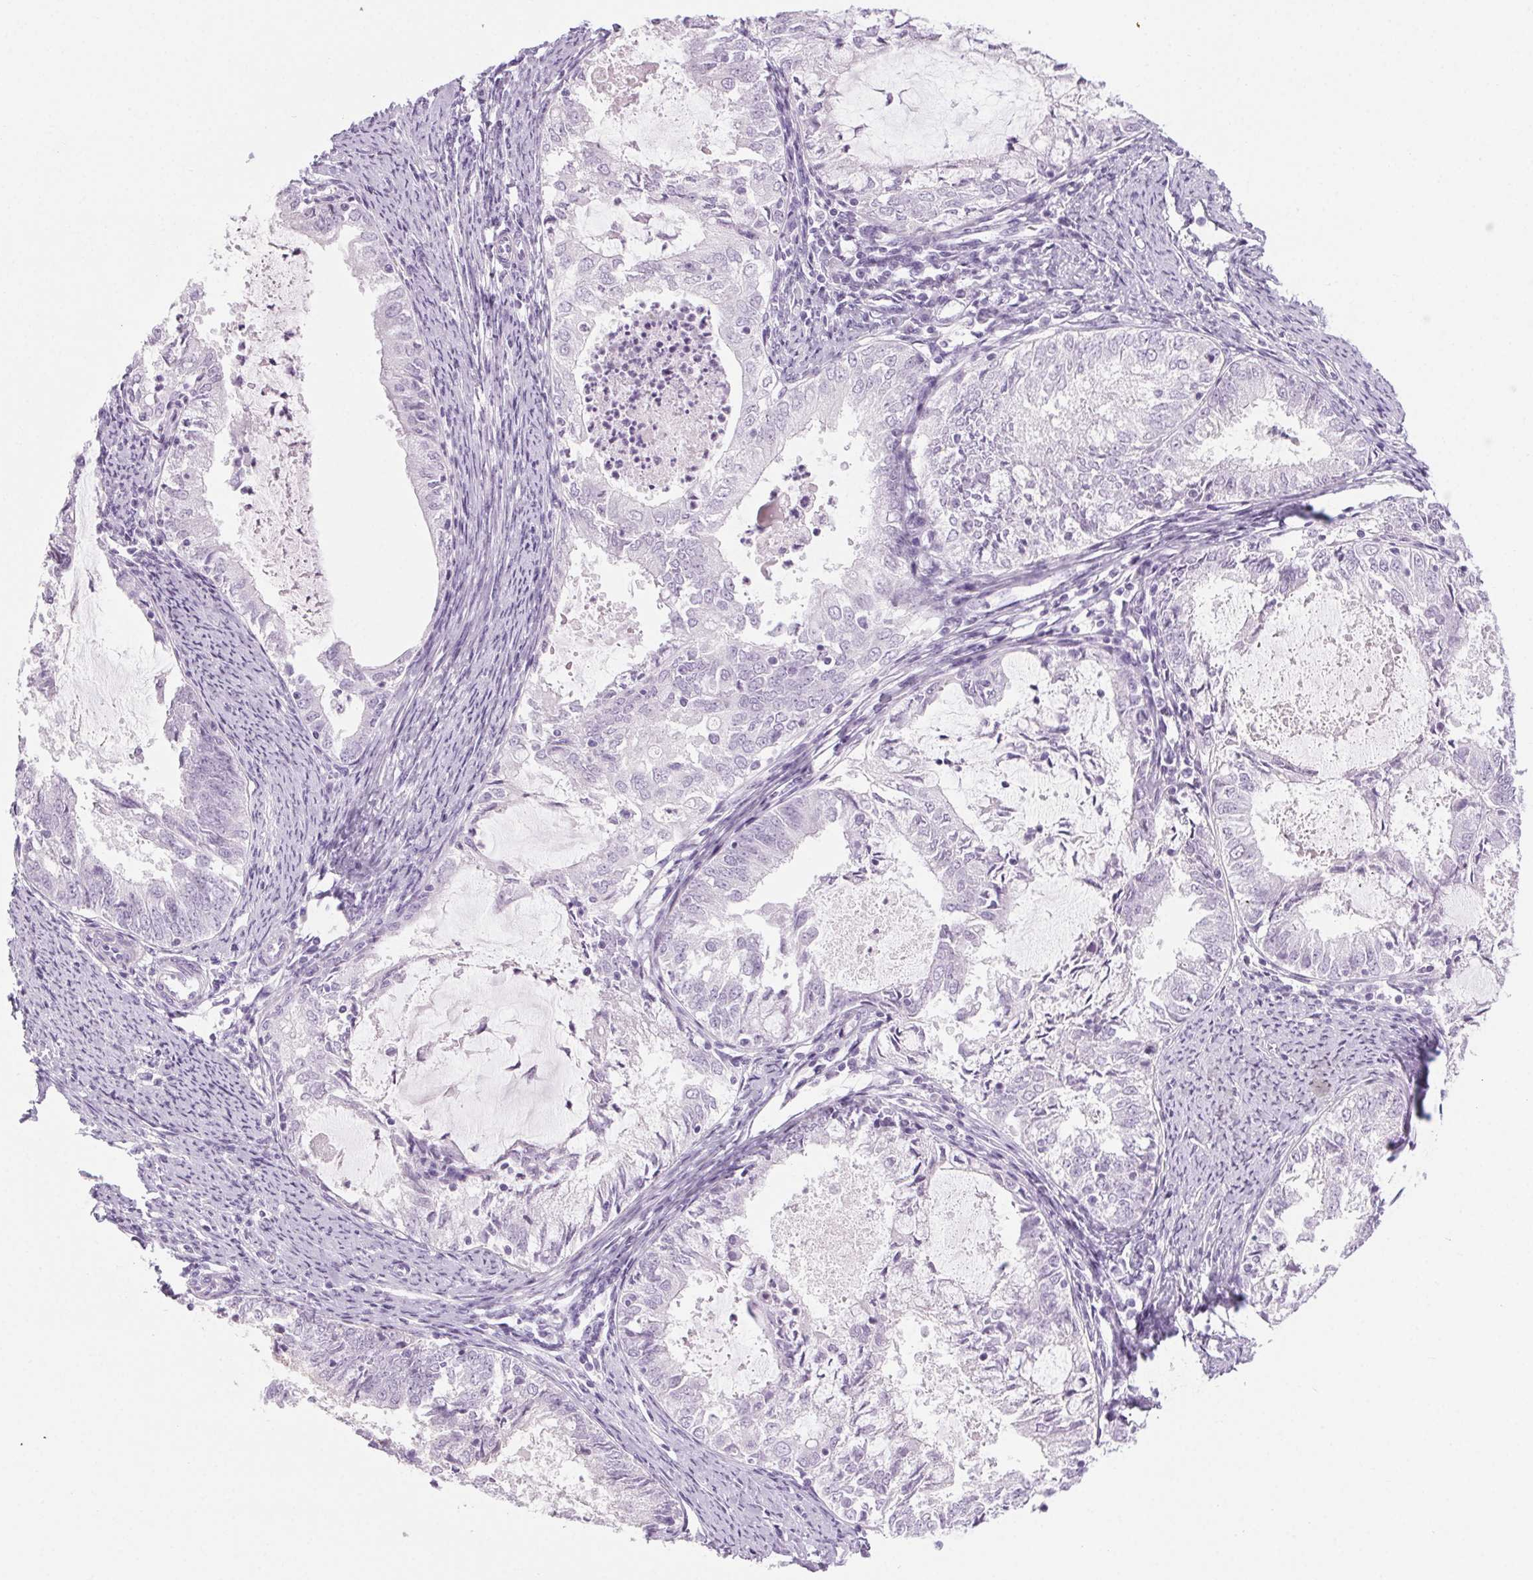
{"staining": {"intensity": "negative", "quantity": "none", "location": "none"}, "tissue": "endometrial cancer", "cell_type": "Tumor cells", "image_type": "cancer", "snomed": [{"axis": "morphology", "description": "Adenocarcinoma, NOS"}, {"axis": "topography", "description": "Endometrium"}], "caption": "Tumor cells show no significant protein positivity in endometrial adenocarcinoma. (DAB (3,3'-diaminobenzidine) immunohistochemistry with hematoxylin counter stain).", "gene": "LRP2", "patient": {"sex": "female", "age": 57}}